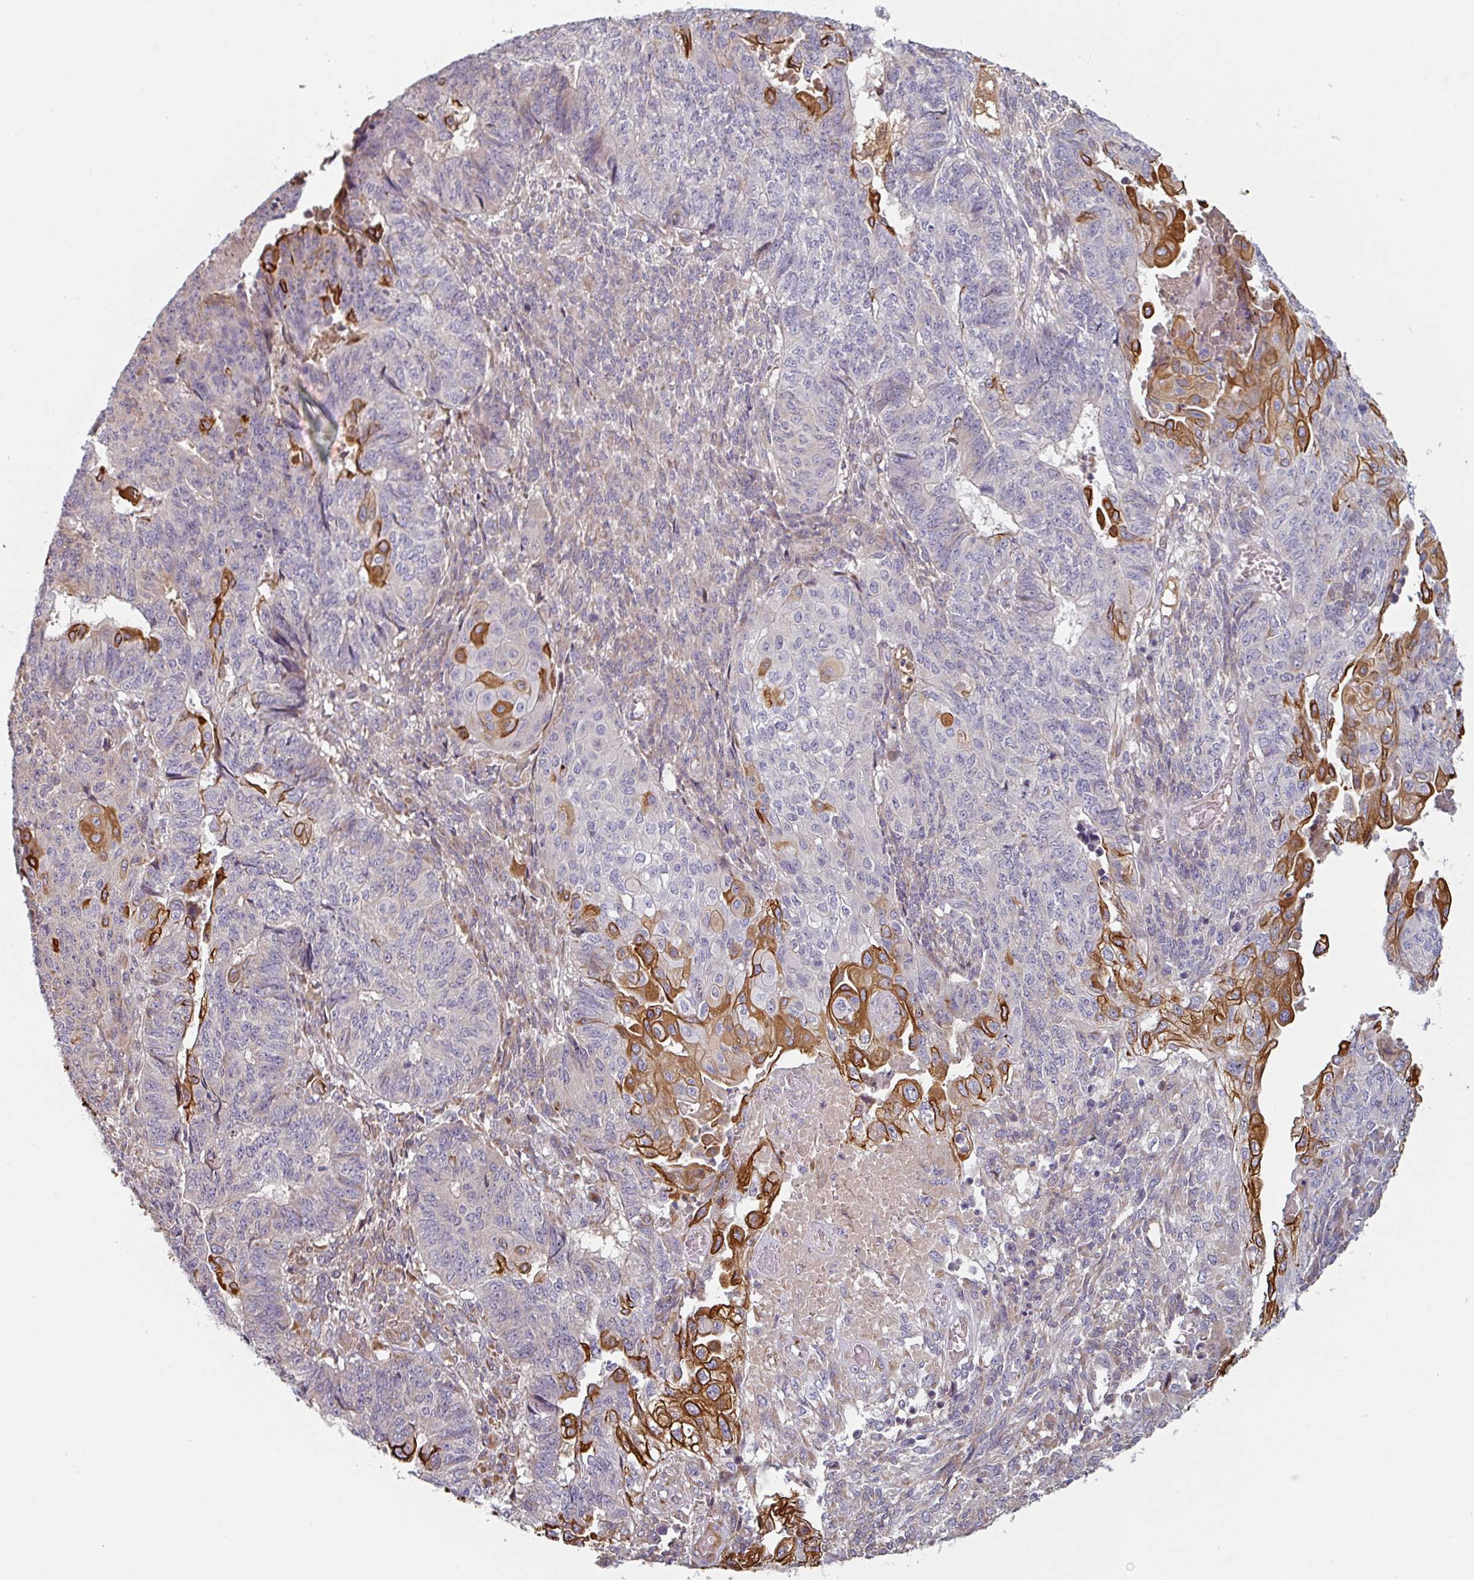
{"staining": {"intensity": "strong", "quantity": "<25%", "location": "cytoplasmic/membranous"}, "tissue": "endometrial cancer", "cell_type": "Tumor cells", "image_type": "cancer", "snomed": [{"axis": "morphology", "description": "Adenocarcinoma, NOS"}, {"axis": "topography", "description": "Endometrium"}], "caption": "The immunohistochemical stain shows strong cytoplasmic/membranous expression in tumor cells of endometrial cancer (adenocarcinoma) tissue.", "gene": "CEP78", "patient": {"sex": "female", "age": 32}}